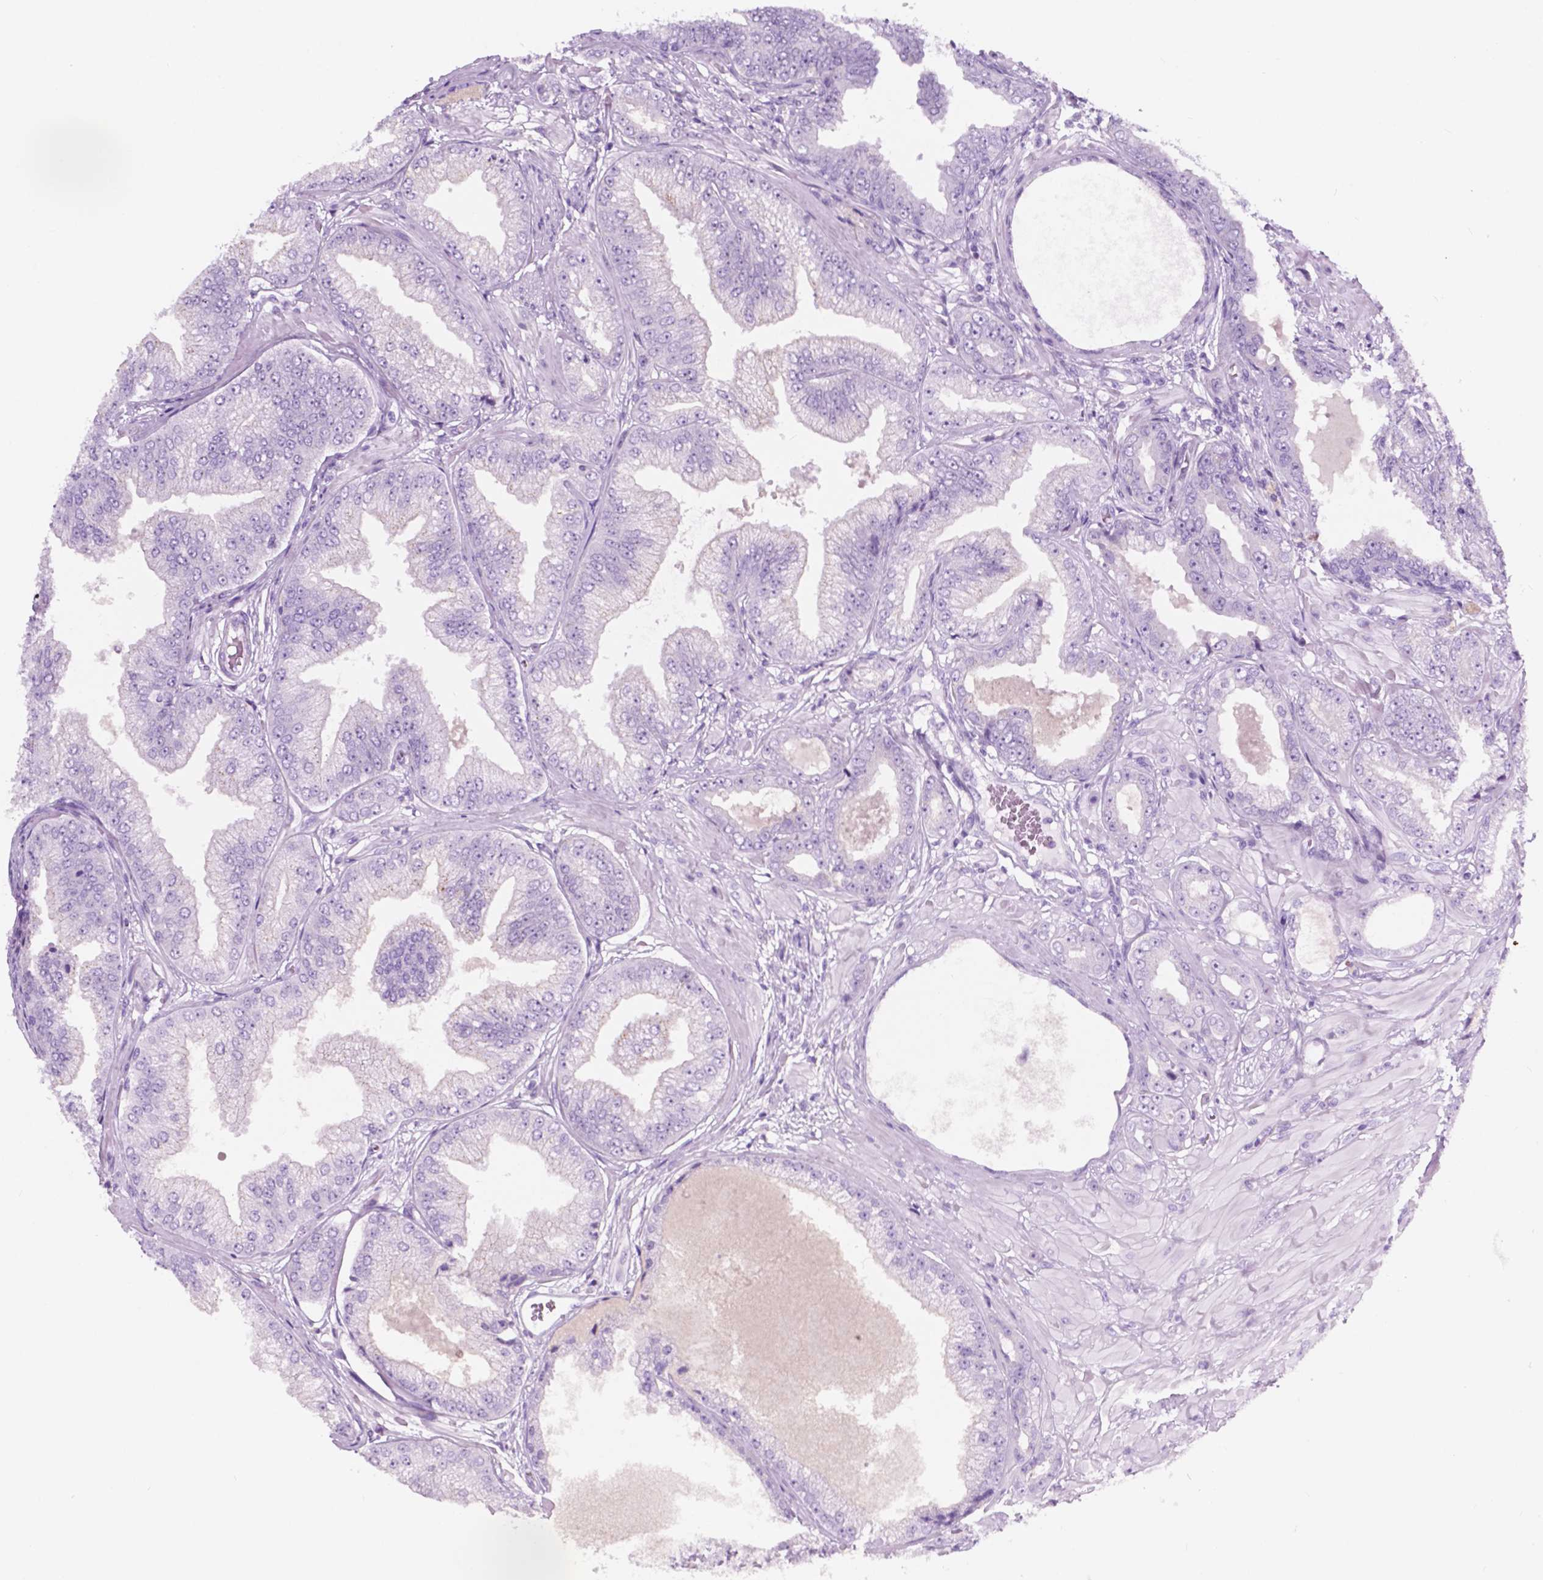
{"staining": {"intensity": "negative", "quantity": "none", "location": "none"}, "tissue": "prostate cancer", "cell_type": "Tumor cells", "image_type": "cancer", "snomed": [{"axis": "morphology", "description": "Adenocarcinoma, Low grade"}, {"axis": "topography", "description": "Prostate"}], "caption": "Tumor cells show no significant staining in low-grade adenocarcinoma (prostate).", "gene": "CUZD1", "patient": {"sex": "male", "age": 55}}